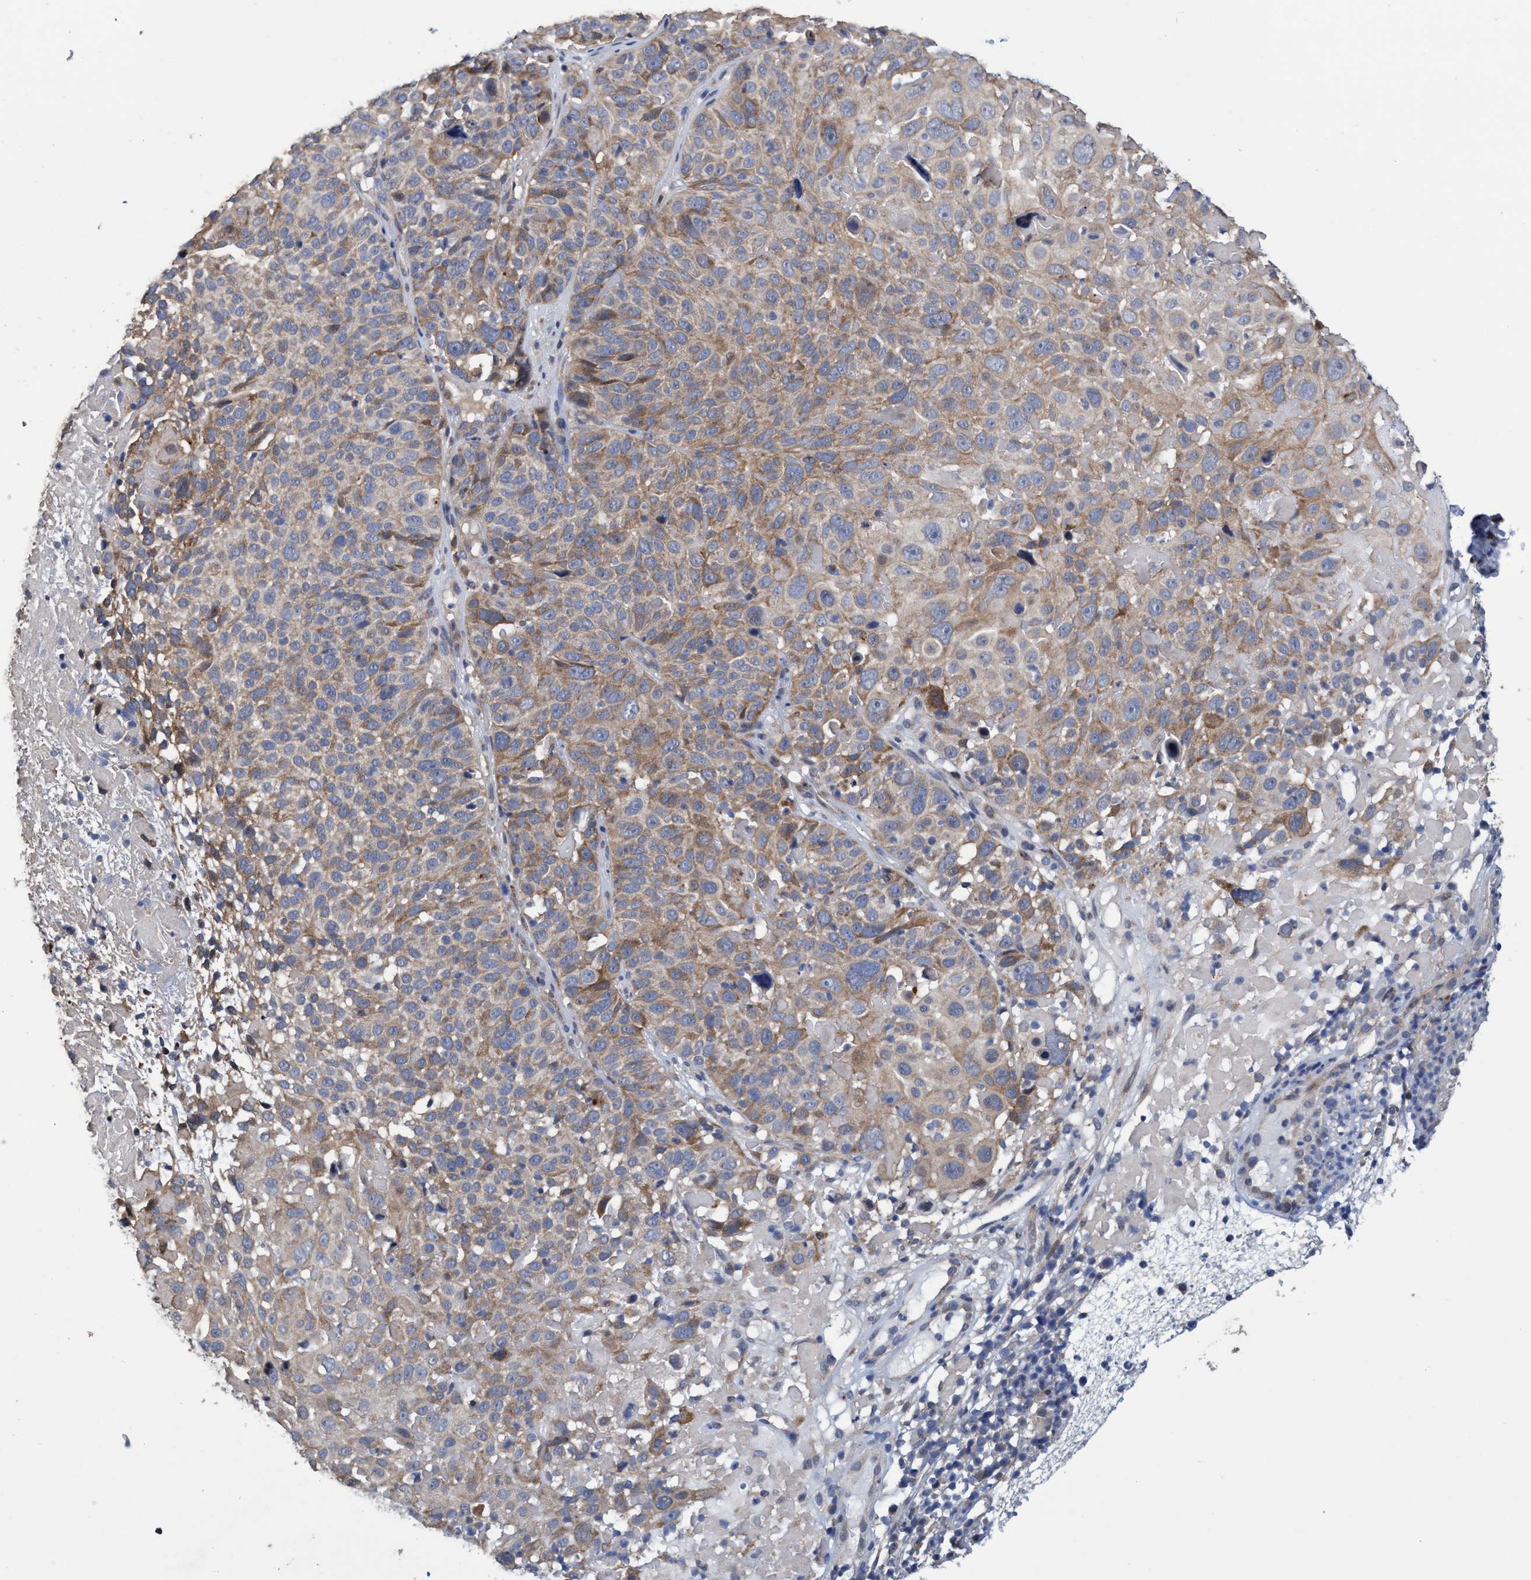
{"staining": {"intensity": "moderate", "quantity": "25%-75%", "location": "cytoplasmic/membranous"}, "tissue": "cervical cancer", "cell_type": "Tumor cells", "image_type": "cancer", "snomed": [{"axis": "morphology", "description": "Squamous cell carcinoma, NOS"}, {"axis": "topography", "description": "Cervix"}], "caption": "Cervical squamous cell carcinoma stained for a protein shows moderate cytoplasmic/membranous positivity in tumor cells.", "gene": "BBS9", "patient": {"sex": "female", "age": 74}}